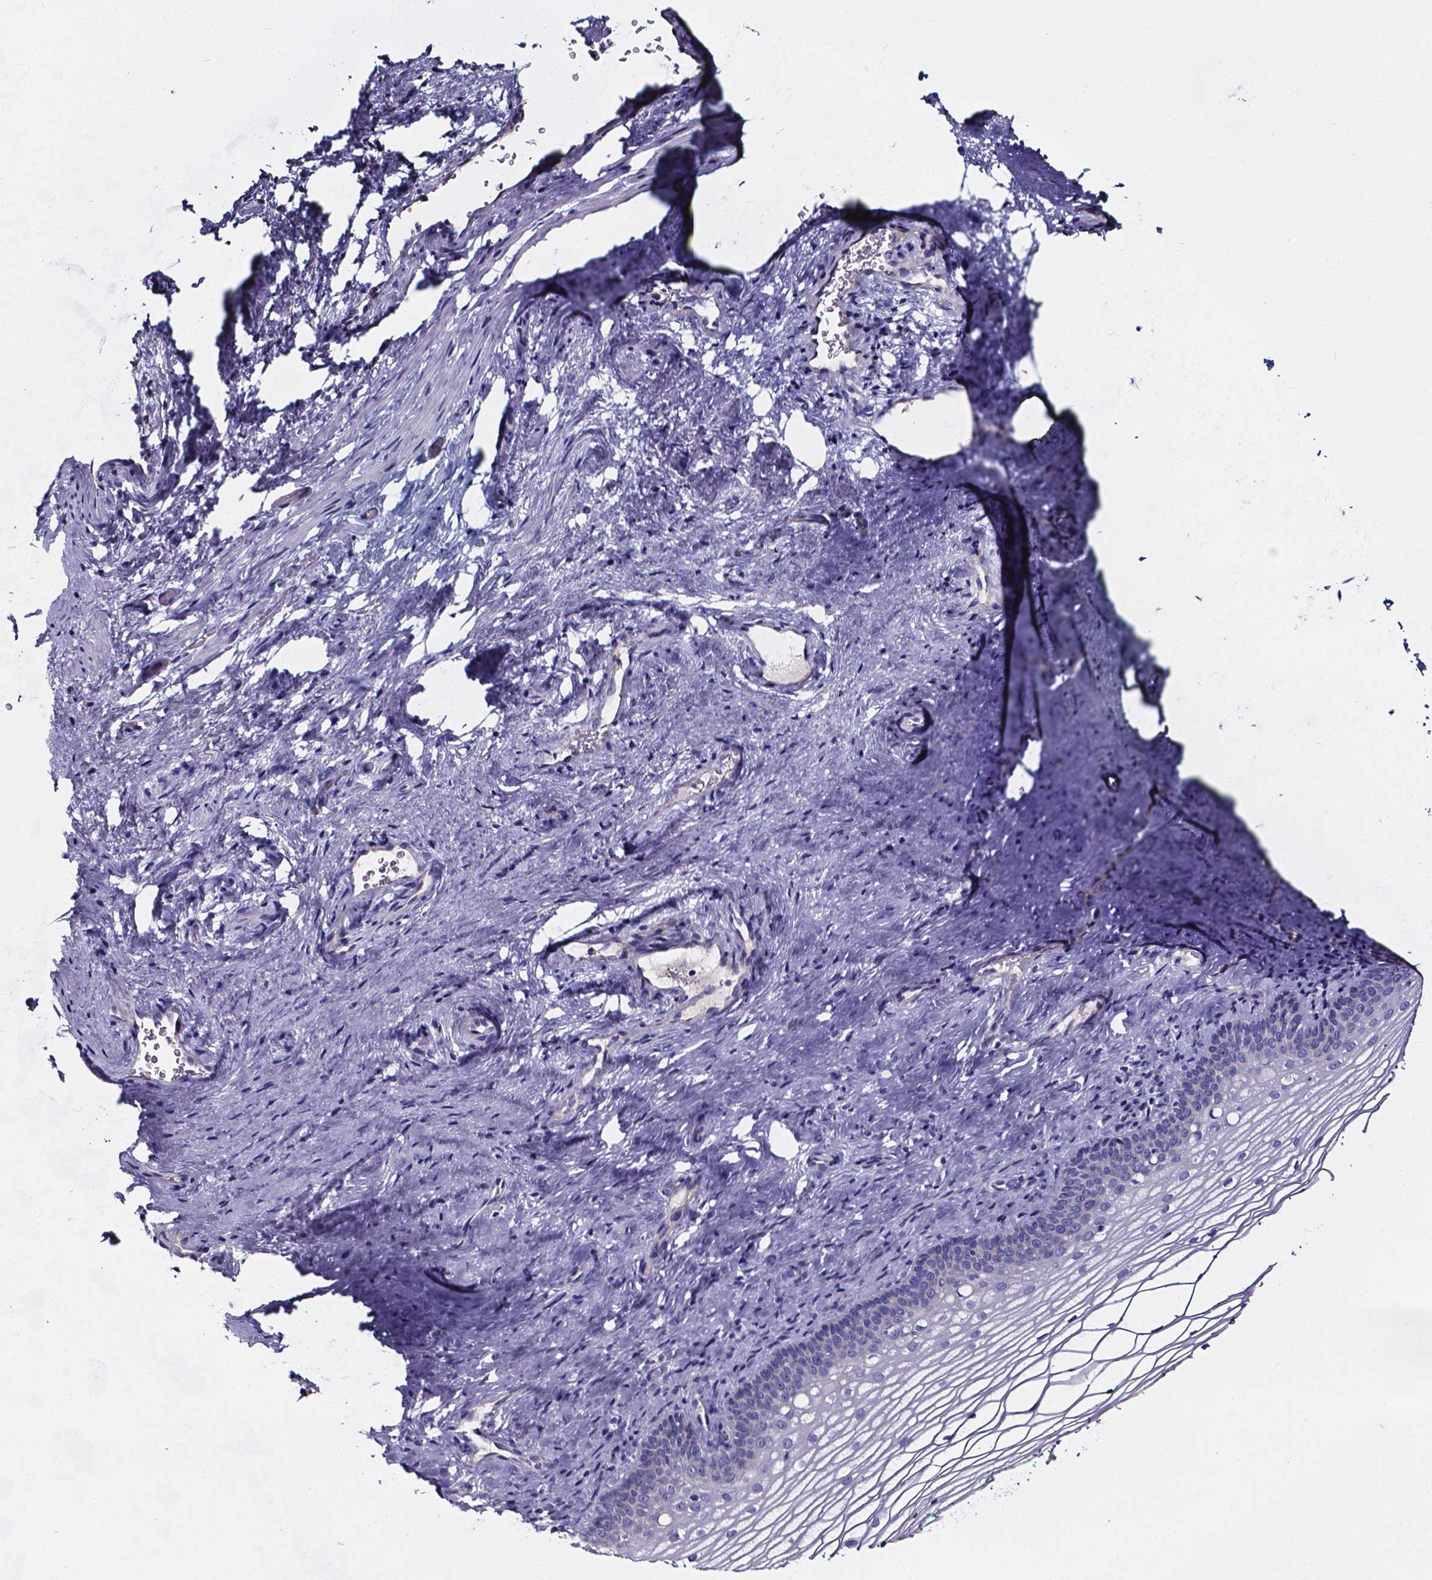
{"staining": {"intensity": "negative", "quantity": "none", "location": "none"}, "tissue": "vagina", "cell_type": "Squamous epithelial cells", "image_type": "normal", "snomed": [{"axis": "morphology", "description": "Normal tissue, NOS"}, {"axis": "topography", "description": "Vagina"}], "caption": "This photomicrograph is of unremarkable vagina stained with IHC to label a protein in brown with the nuclei are counter-stained blue. There is no staining in squamous epithelial cells.", "gene": "CACNG8", "patient": {"sex": "female", "age": 44}}